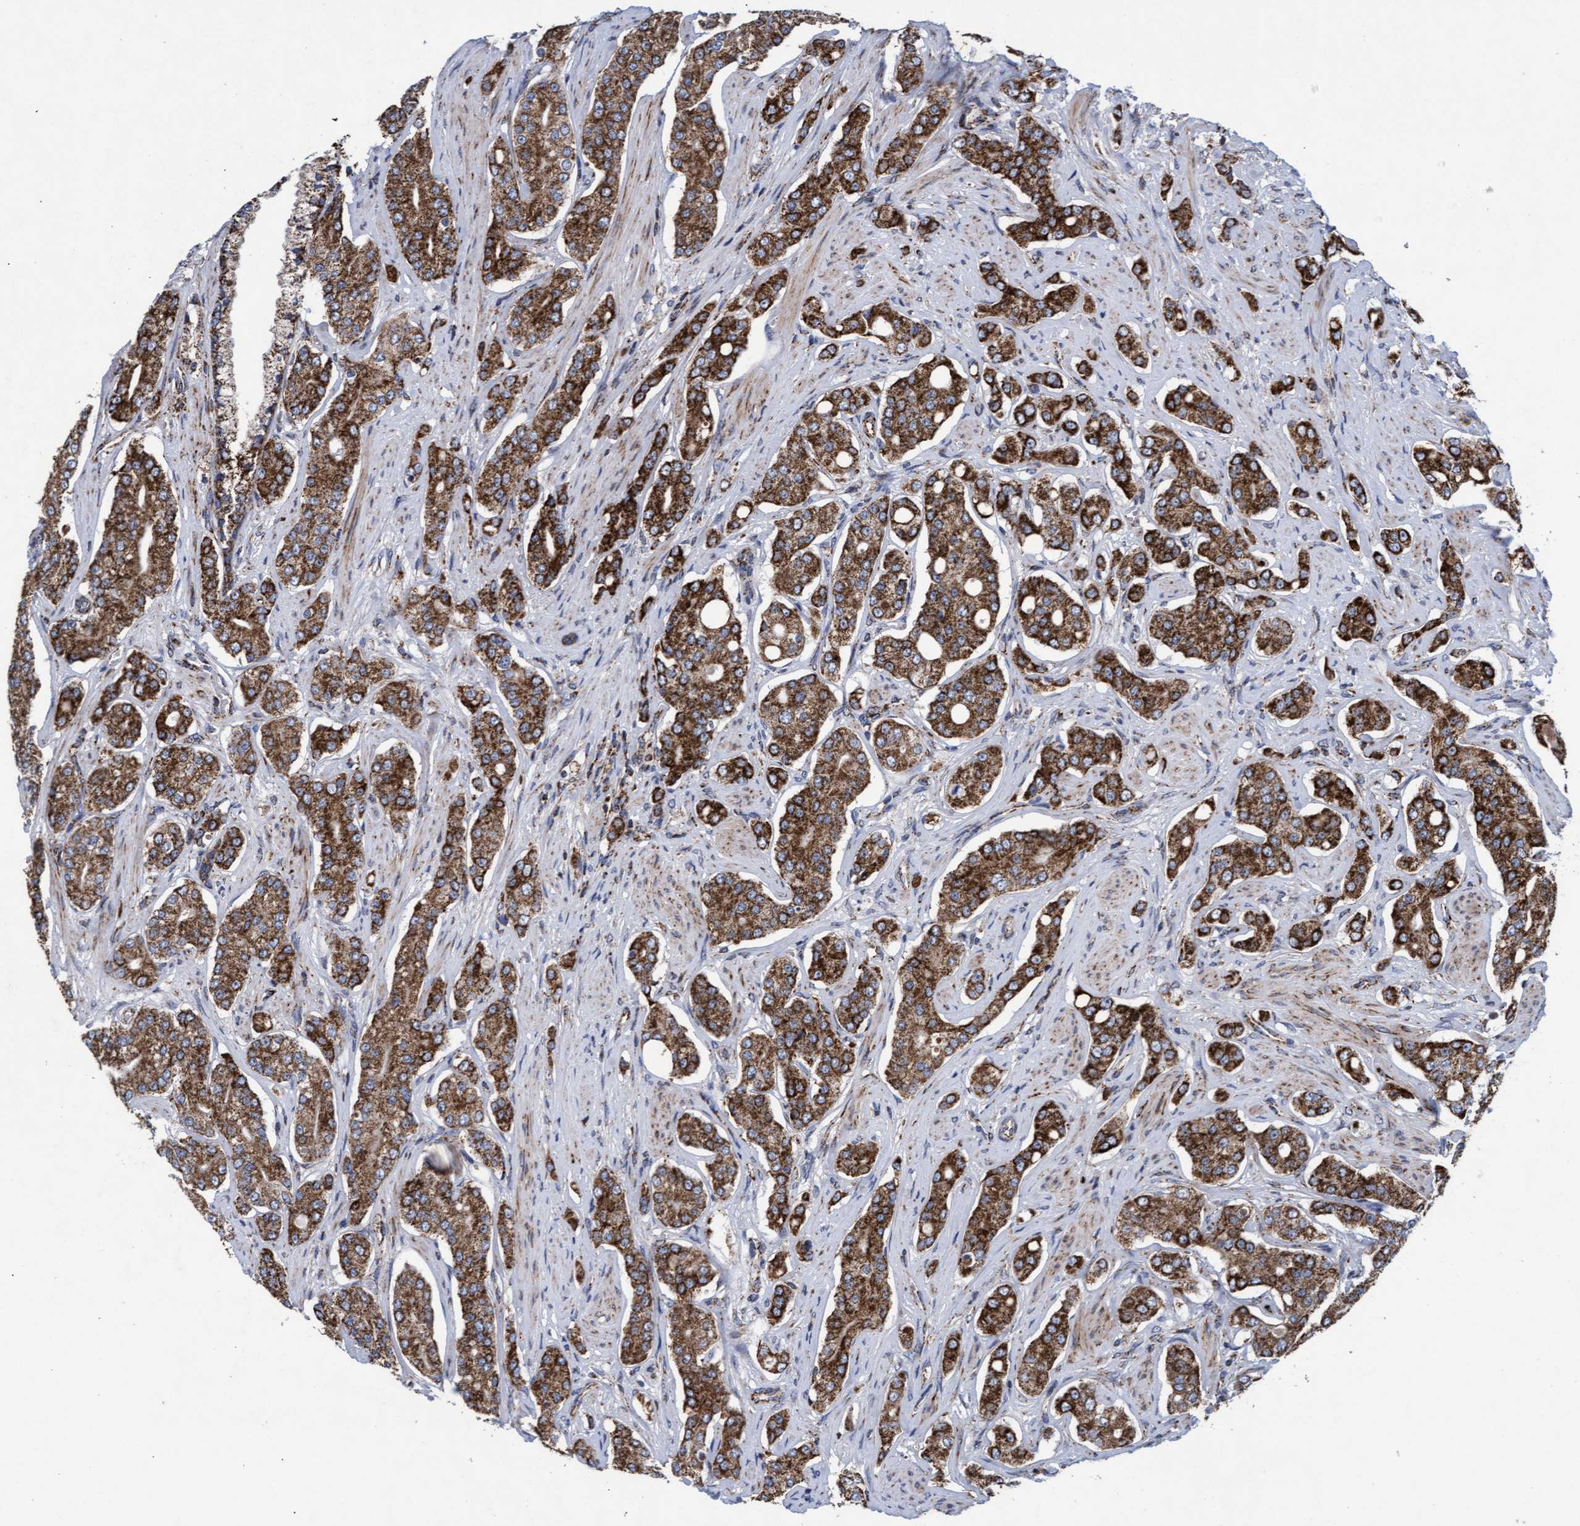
{"staining": {"intensity": "strong", "quantity": ">75%", "location": "cytoplasmic/membranous"}, "tissue": "prostate cancer", "cell_type": "Tumor cells", "image_type": "cancer", "snomed": [{"axis": "morphology", "description": "Adenocarcinoma, High grade"}, {"axis": "topography", "description": "Prostate"}], "caption": "Prostate adenocarcinoma (high-grade) stained for a protein (brown) exhibits strong cytoplasmic/membranous positive positivity in about >75% of tumor cells.", "gene": "MRPL38", "patient": {"sex": "male", "age": 71}}